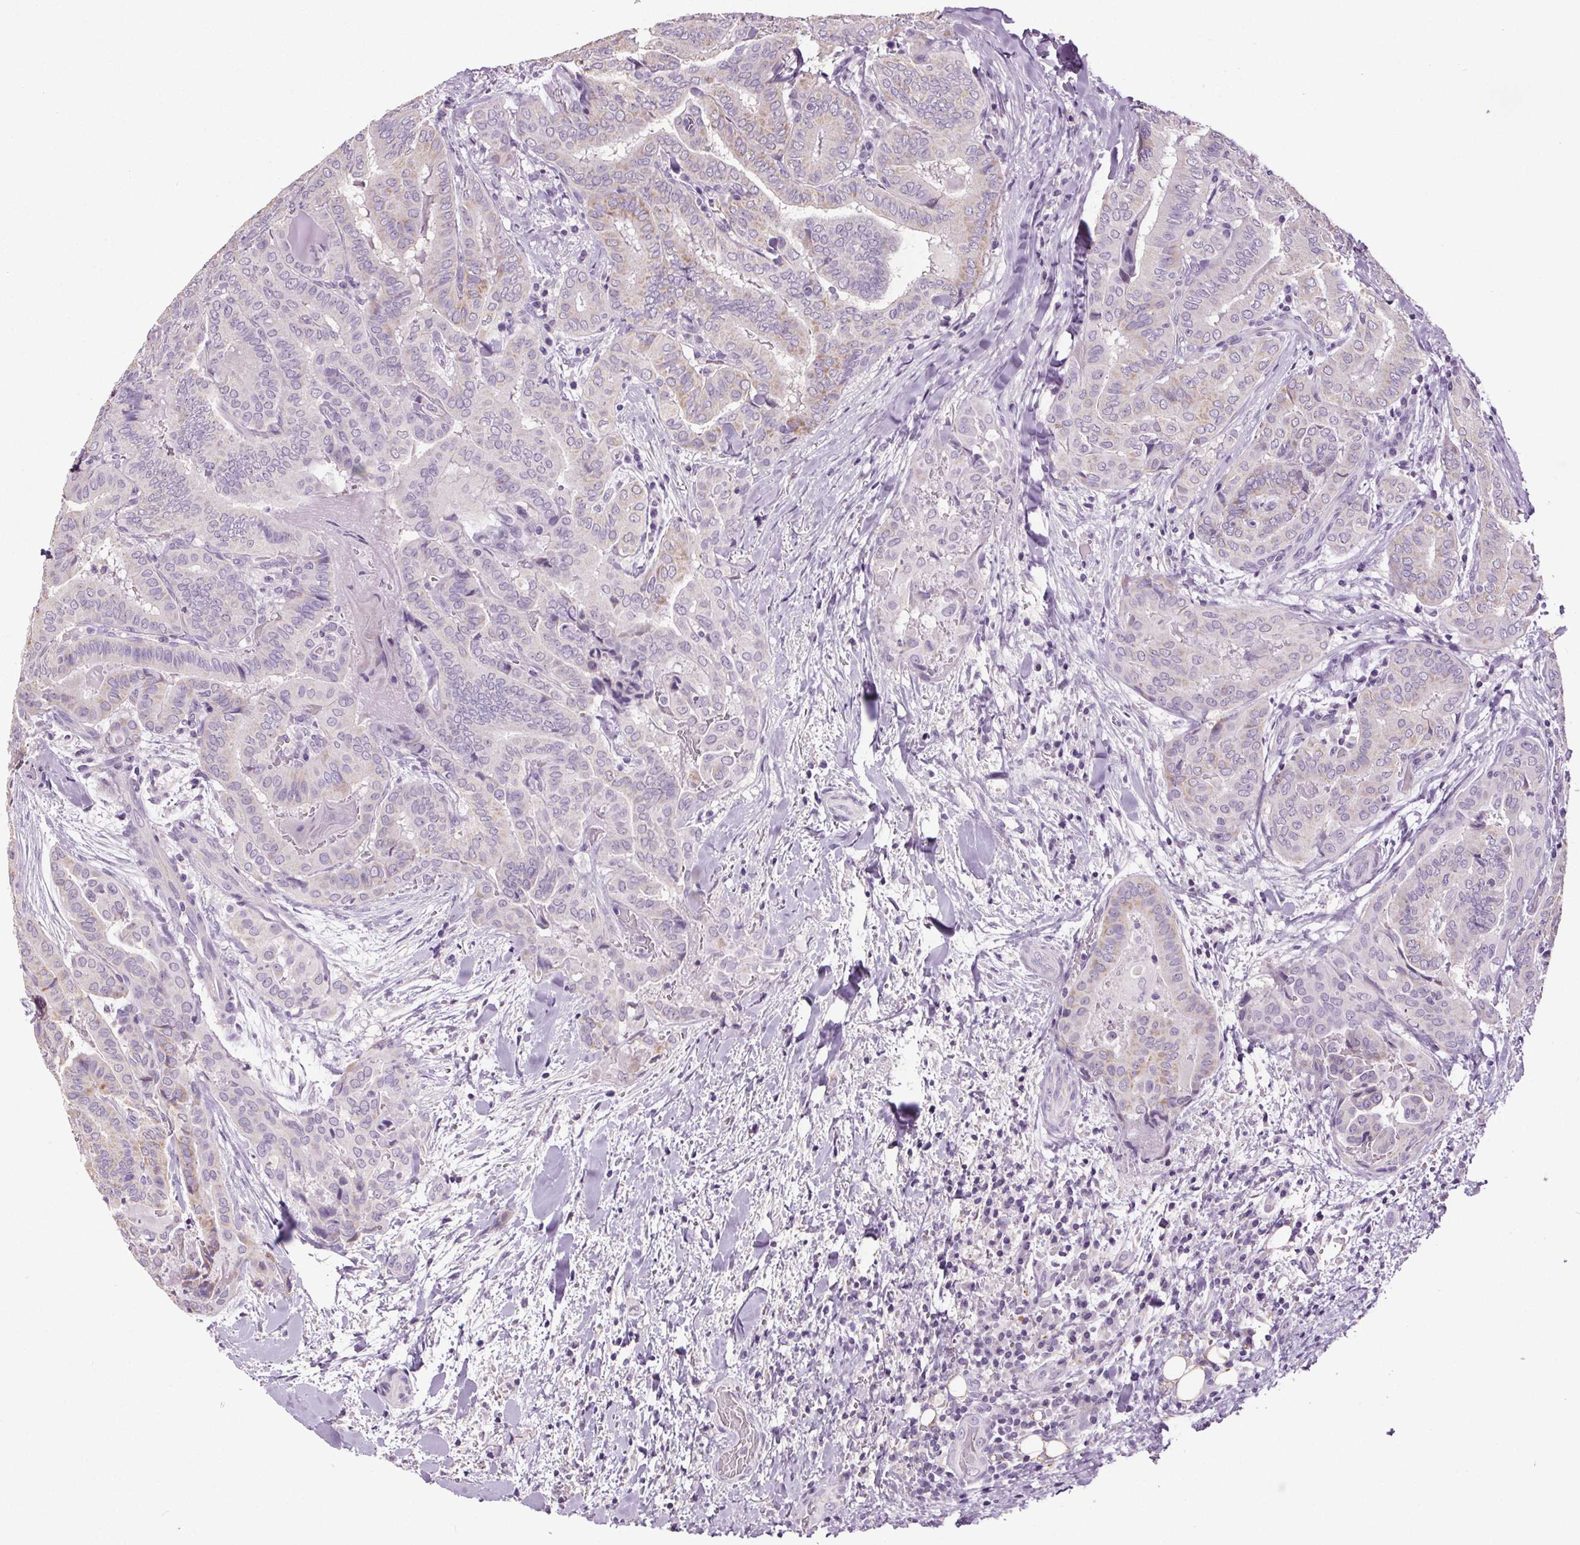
{"staining": {"intensity": "weak", "quantity": "<25%", "location": "cytoplasmic/membranous"}, "tissue": "thyroid cancer", "cell_type": "Tumor cells", "image_type": "cancer", "snomed": [{"axis": "morphology", "description": "Papillary adenocarcinoma, NOS"}, {"axis": "topography", "description": "Thyroid gland"}], "caption": "Immunohistochemistry image of human thyroid cancer (papillary adenocarcinoma) stained for a protein (brown), which reveals no staining in tumor cells. (DAB immunohistochemistry (IHC) with hematoxylin counter stain).", "gene": "GPIHBP1", "patient": {"sex": "female", "age": 61}}